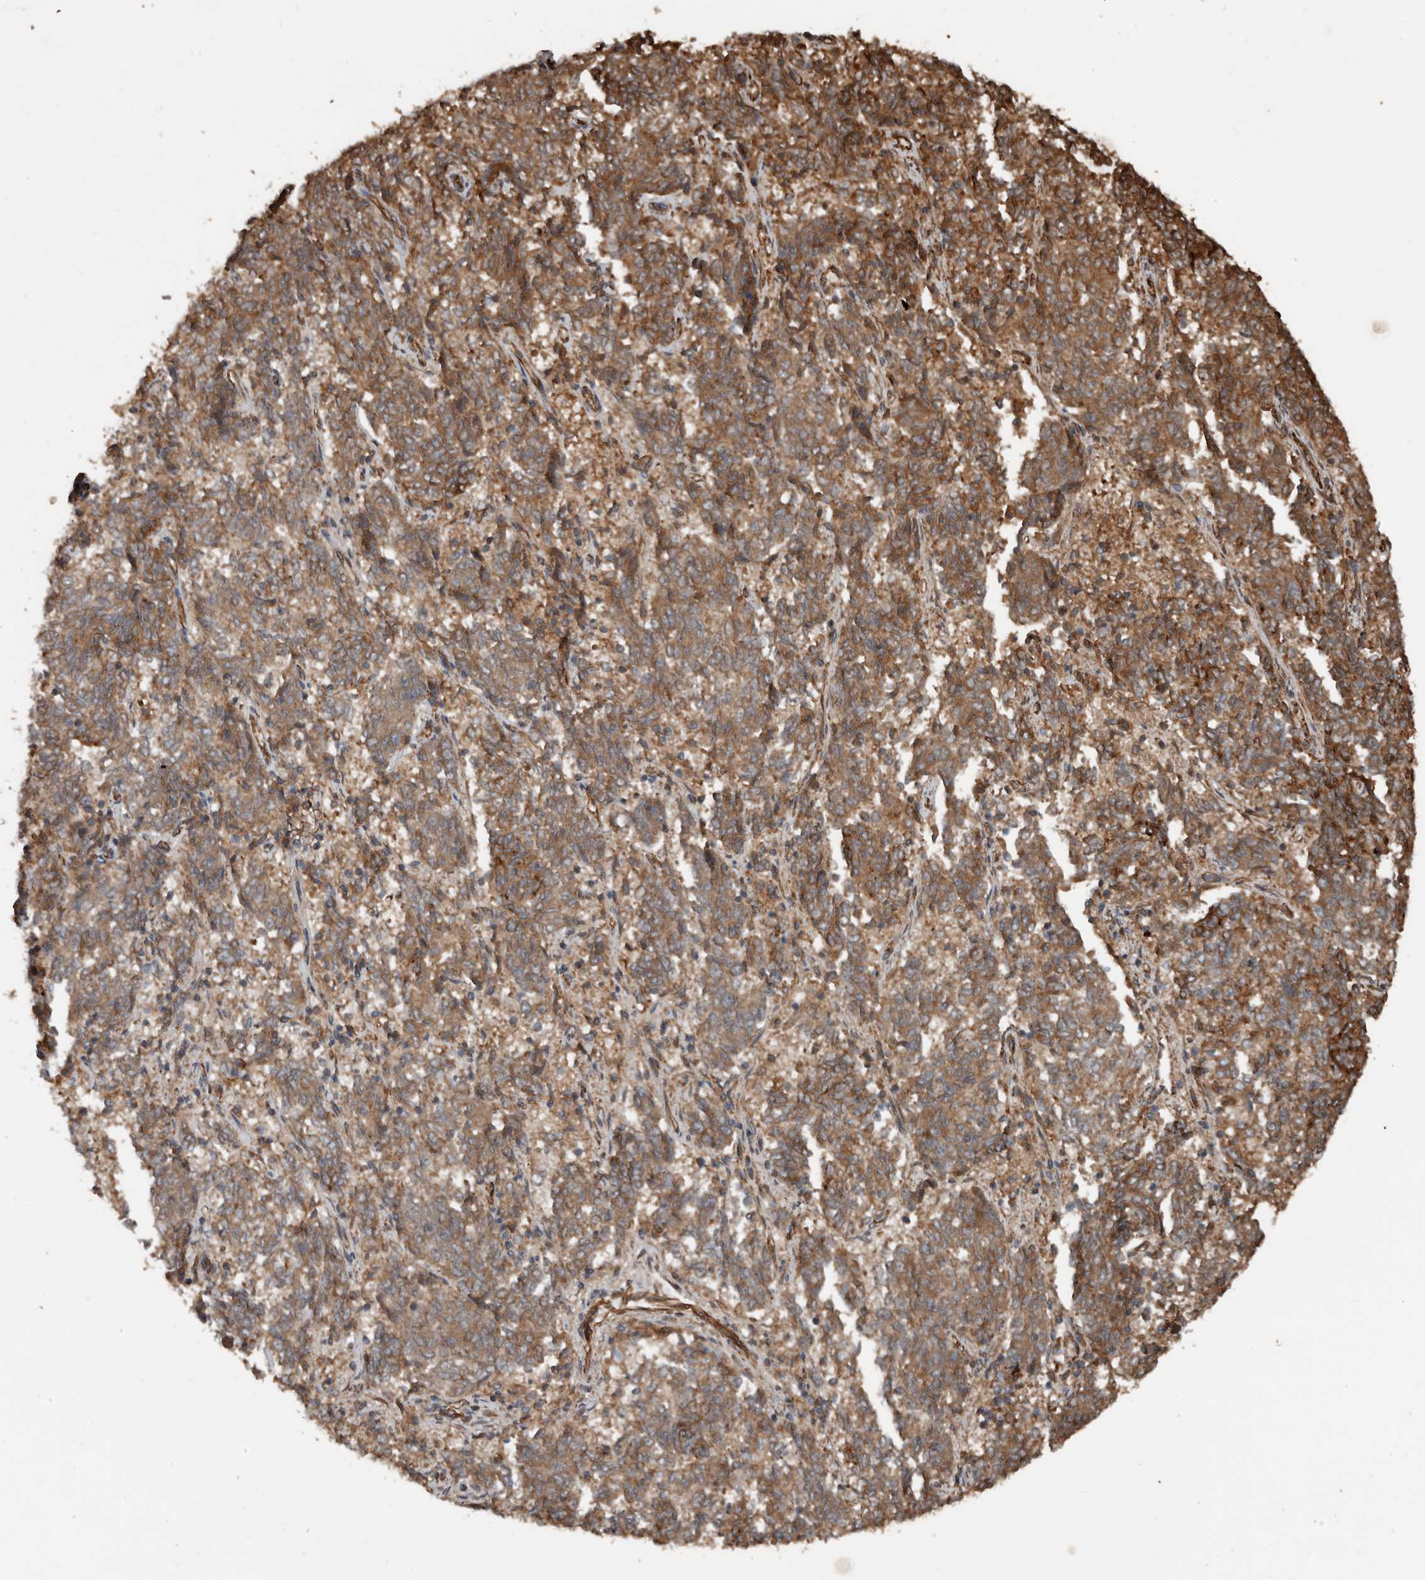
{"staining": {"intensity": "moderate", "quantity": ">75%", "location": "cytoplasmic/membranous"}, "tissue": "endometrial cancer", "cell_type": "Tumor cells", "image_type": "cancer", "snomed": [{"axis": "morphology", "description": "Adenocarcinoma, NOS"}, {"axis": "topography", "description": "Endometrium"}], "caption": "Protein expression analysis of human adenocarcinoma (endometrial) reveals moderate cytoplasmic/membranous expression in about >75% of tumor cells. The protein is shown in brown color, while the nuclei are stained blue.", "gene": "YOD1", "patient": {"sex": "female", "age": 80}}